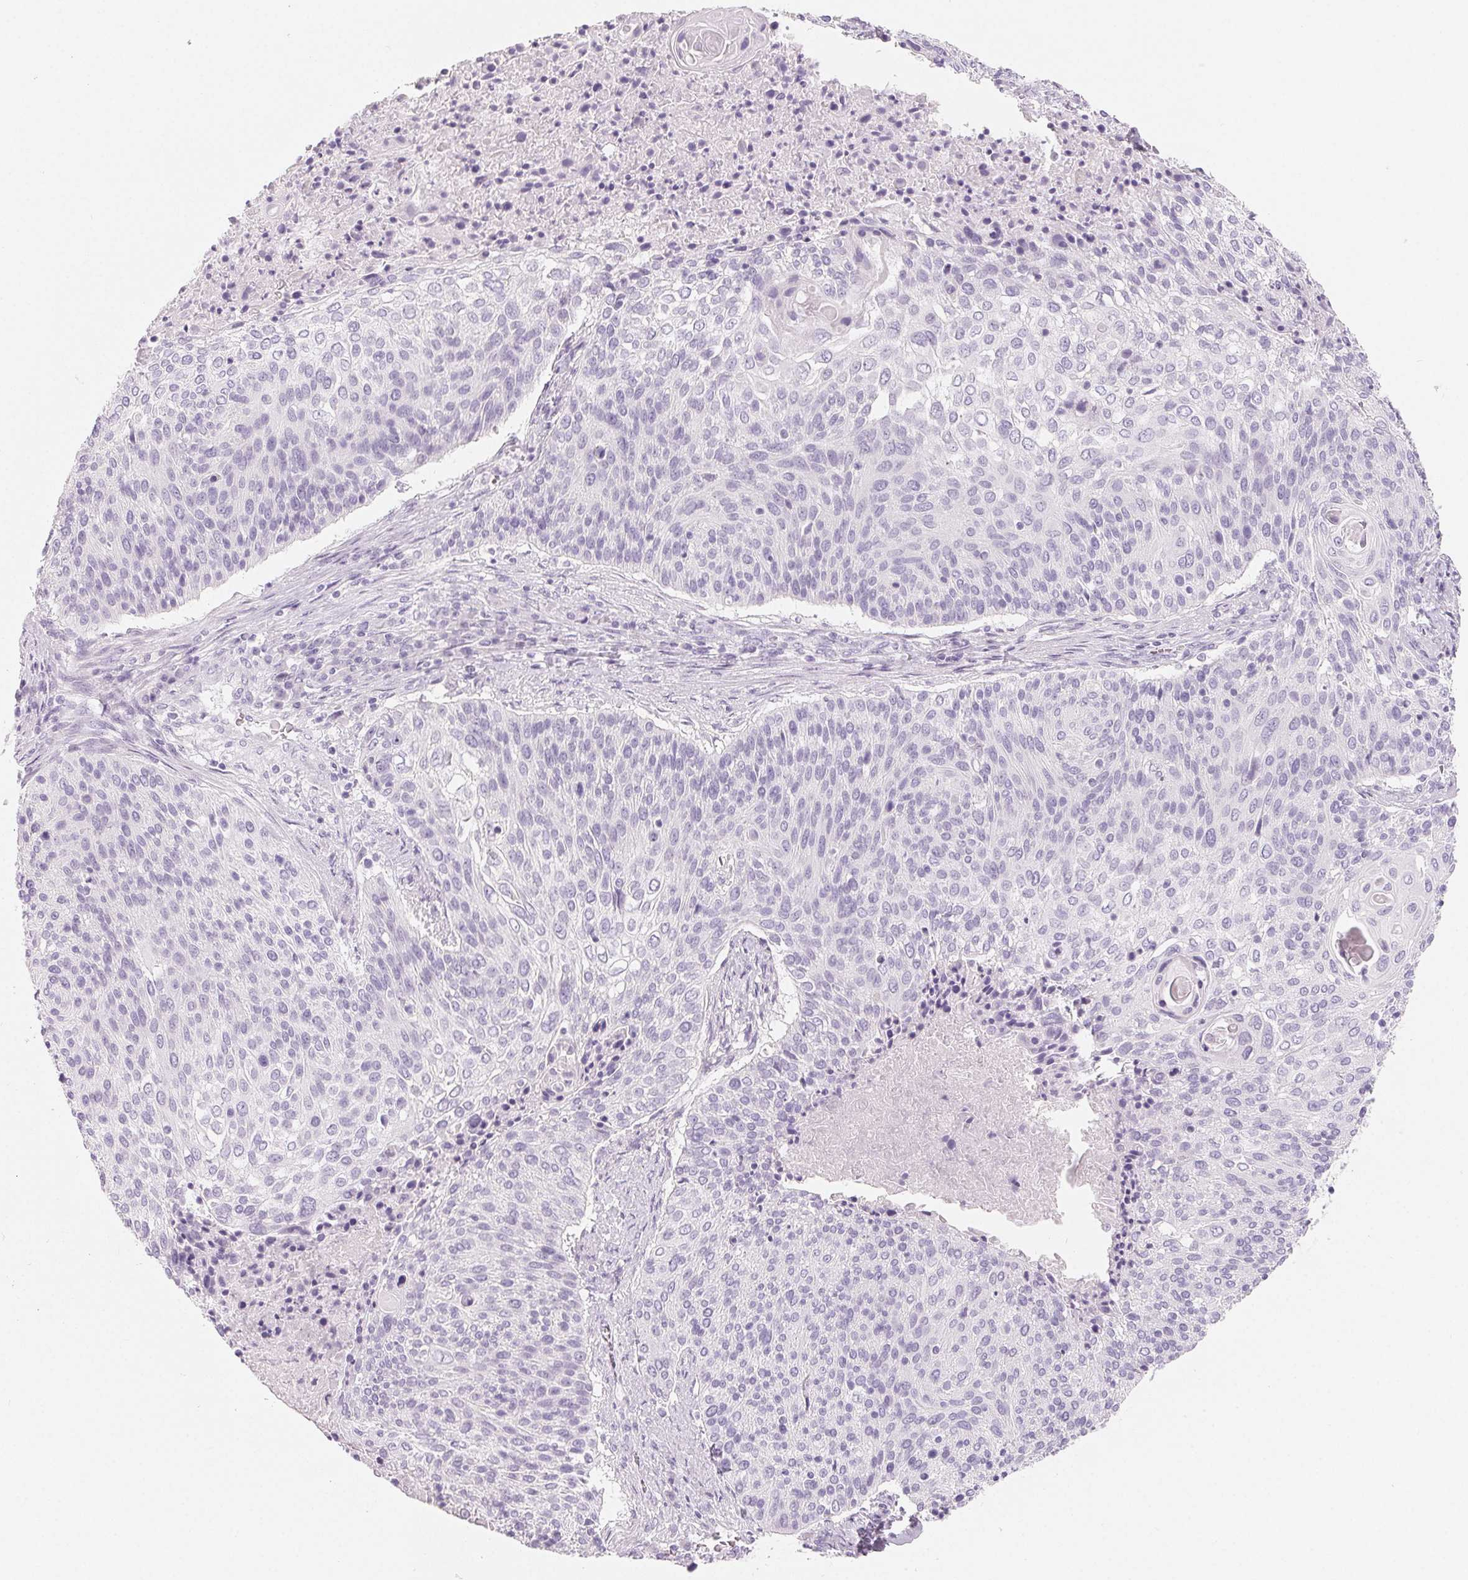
{"staining": {"intensity": "negative", "quantity": "none", "location": "none"}, "tissue": "cervical cancer", "cell_type": "Tumor cells", "image_type": "cancer", "snomed": [{"axis": "morphology", "description": "Squamous cell carcinoma, NOS"}, {"axis": "topography", "description": "Cervix"}], "caption": "High power microscopy histopathology image of an immunohistochemistry histopathology image of cervical cancer, revealing no significant staining in tumor cells.", "gene": "SPACA5B", "patient": {"sex": "female", "age": 31}}